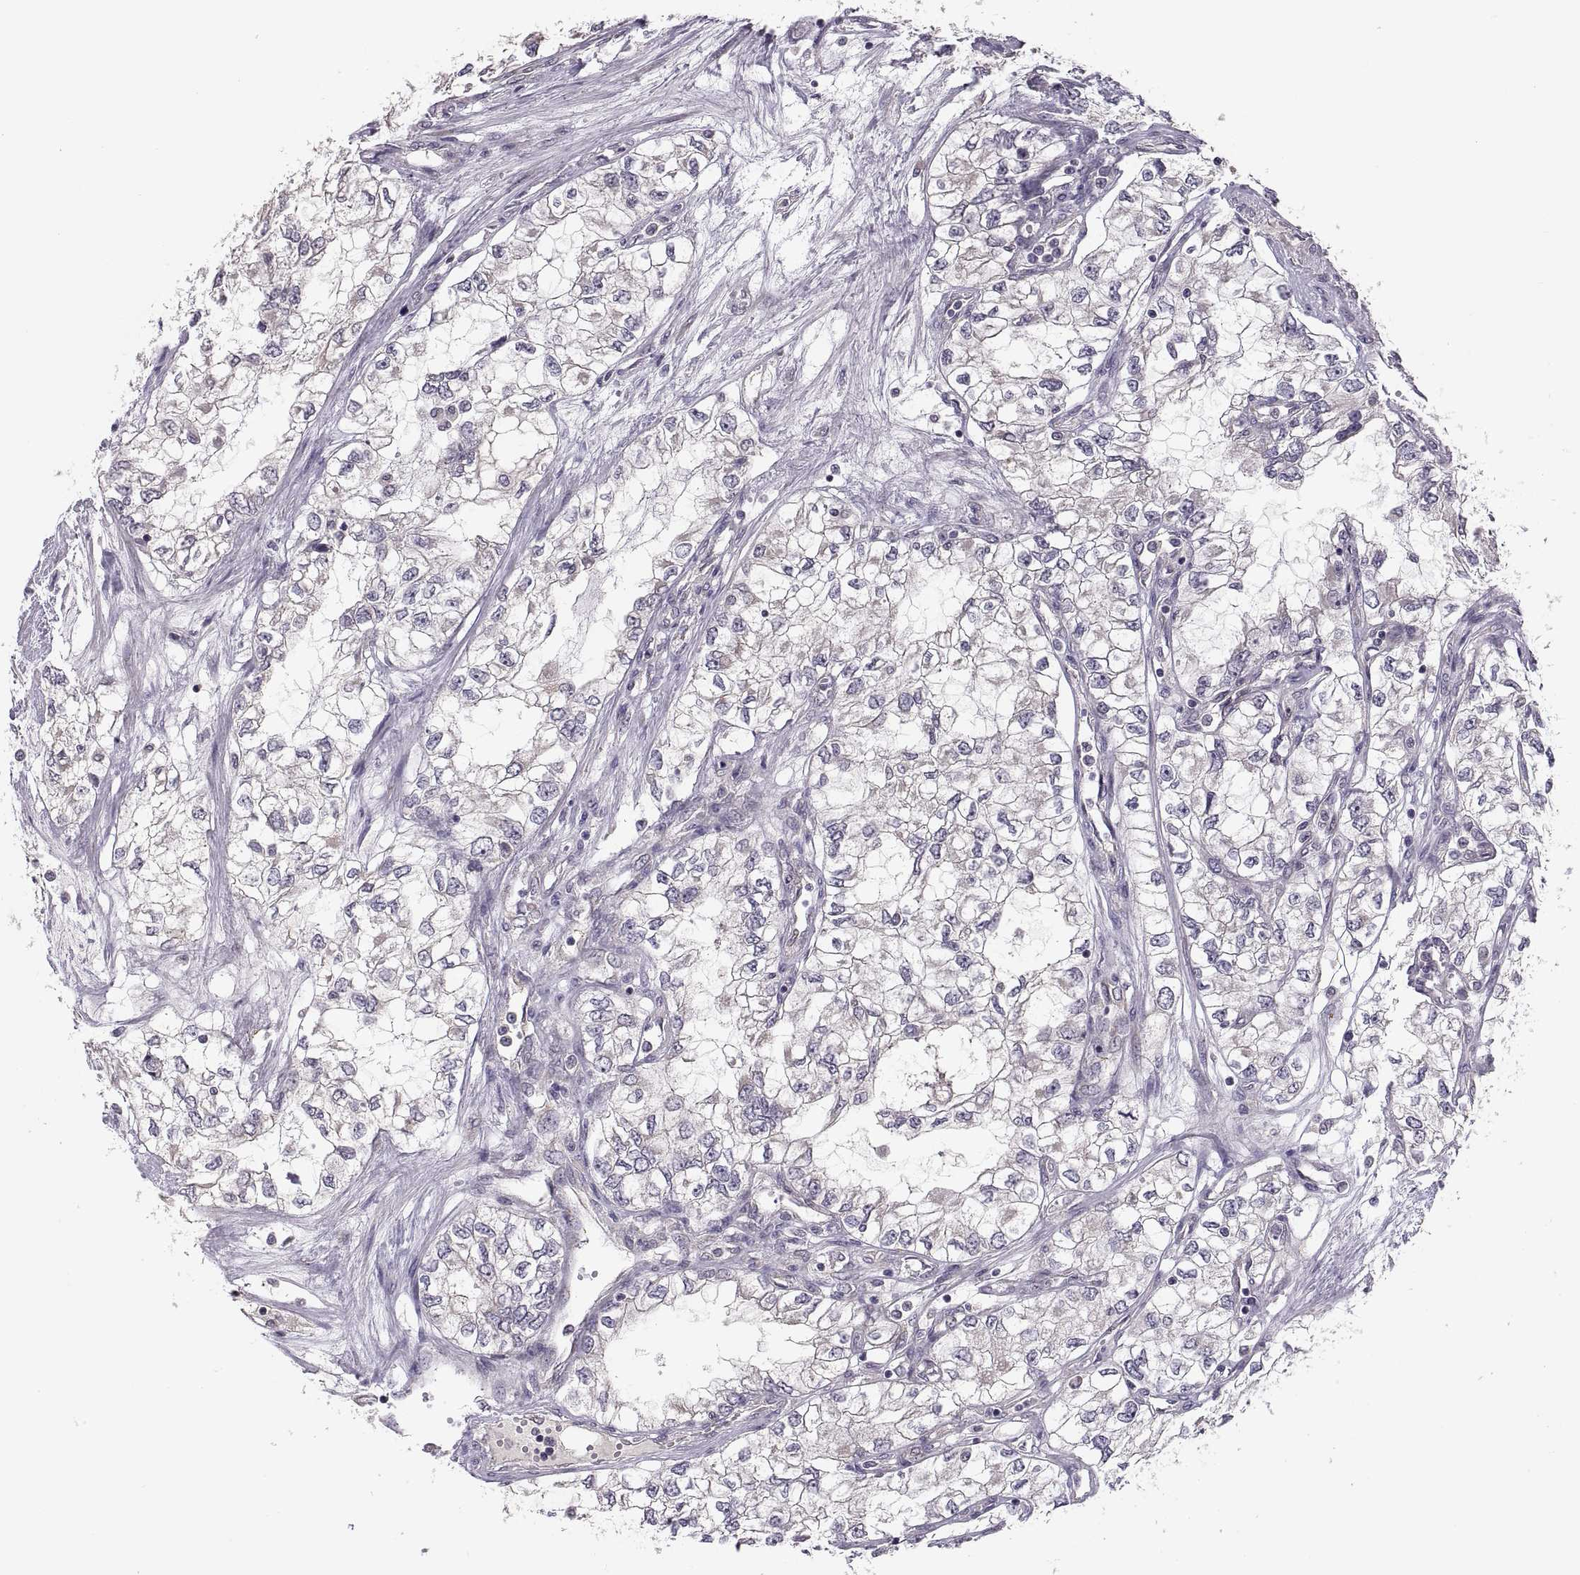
{"staining": {"intensity": "negative", "quantity": "none", "location": "none"}, "tissue": "renal cancer", "cell_type": "Tumor cells", "image_type": "cancer", "snomed": [{"axis": "morphology", "description": "Adenocarcinoma, NOS"}, {"axis": "topography", "description": "Kidney"}], "caption": "An image of renal cancer stained for a protein demonstrates no brown staining in tumor cells.", "gene": "ACSBG2", "patient": {"sex": "female", "age": 59}}